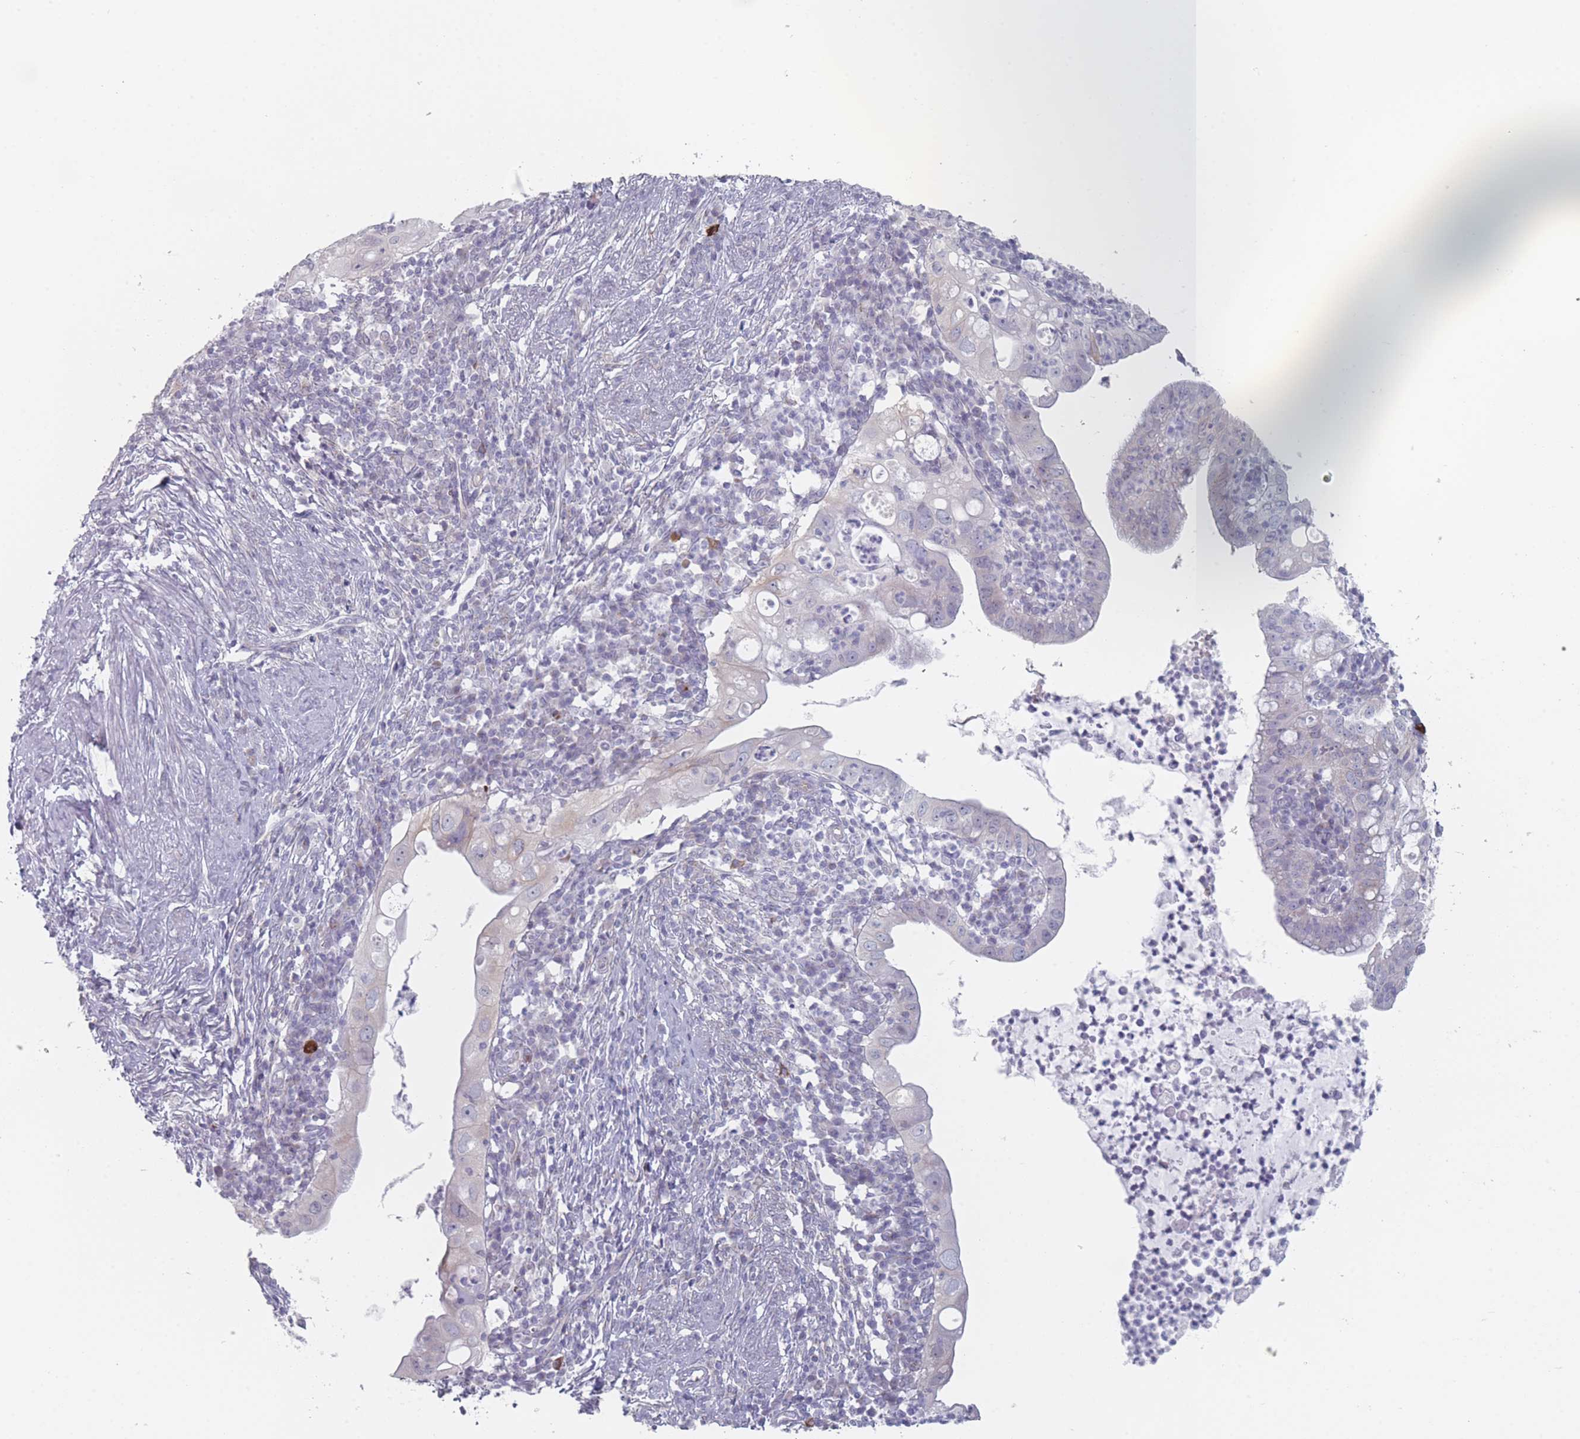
{"staining": {"intensity": "negative", "quantity": "none", "location": "none"}, "tissue": "cervical cancer", "cell_type": "Tumor cells", "image_type": "cancer", "snomed": [{"axis": "morphology", "description": "Adenocarcinoma, NOS"}, {"axis": "topography", "description": "Cervix"}], "caption": "High power microscopy photomicrograph of an immunohistochemistry (IHC) histopathology image of cervical cancer, revealing no significant staining in tumor cells.", "gene": "RNF4", "patient": {"sex": "female", "age": 36}}